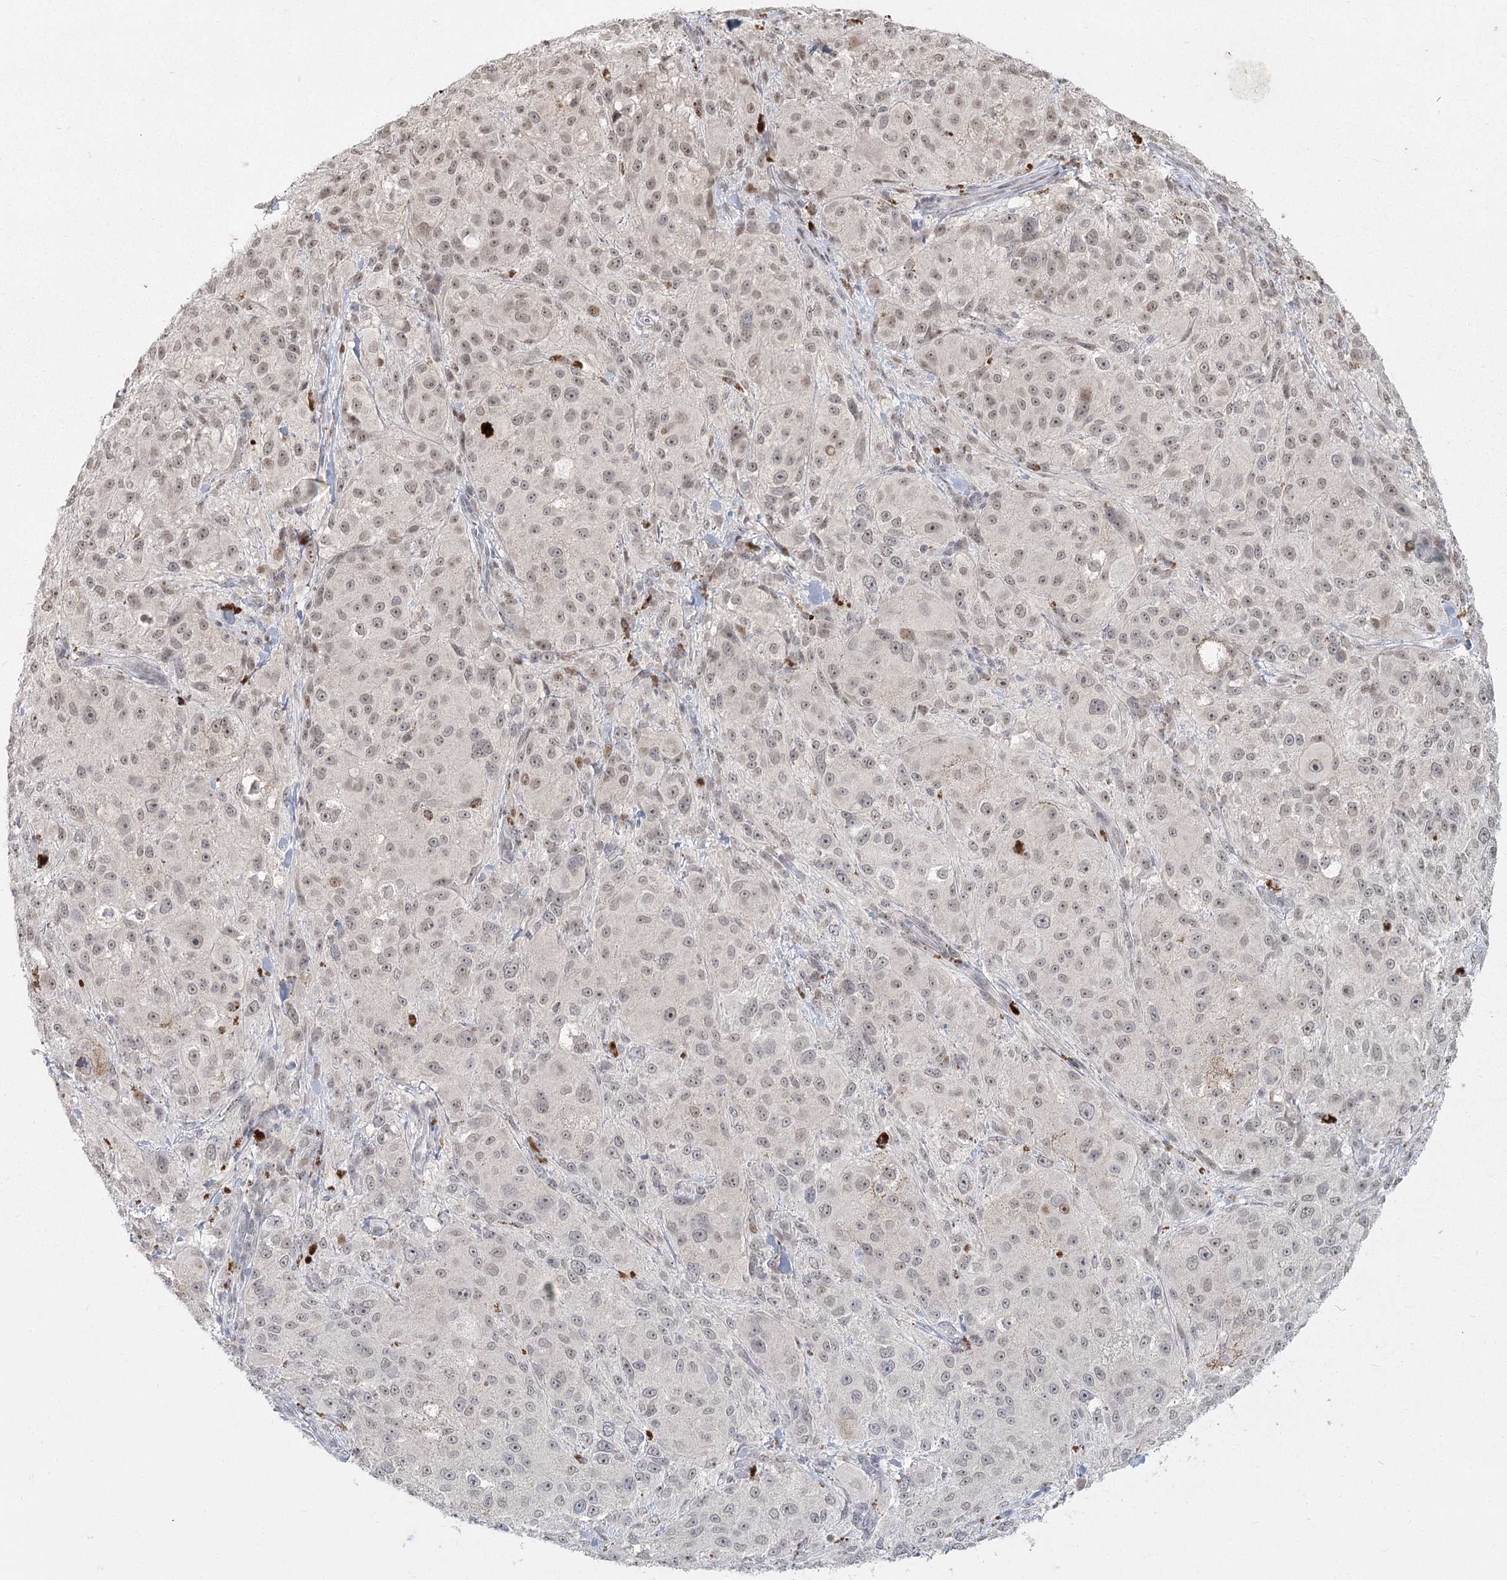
{"staining": {"intensity": "weak", "quantity": "<25%", "location": "nuclear"}, "tissue": "melanoma", "cell_type": "Tumor cells", "image_type": "cancer", "snomed": [{"axis": "morphology", "description": "Necrosis, NOS"}, {"axis": "morphology", "description": "Malignant melanoma, NOS"}, {"axis": "topography", "description": "Skin"}], "caption": "Melanoma was stained to show a protein in brown. There is no significant positivity in tumor cells.", "gene": "LY6G5C", "patient": {"sex": "female", "age": 87}}